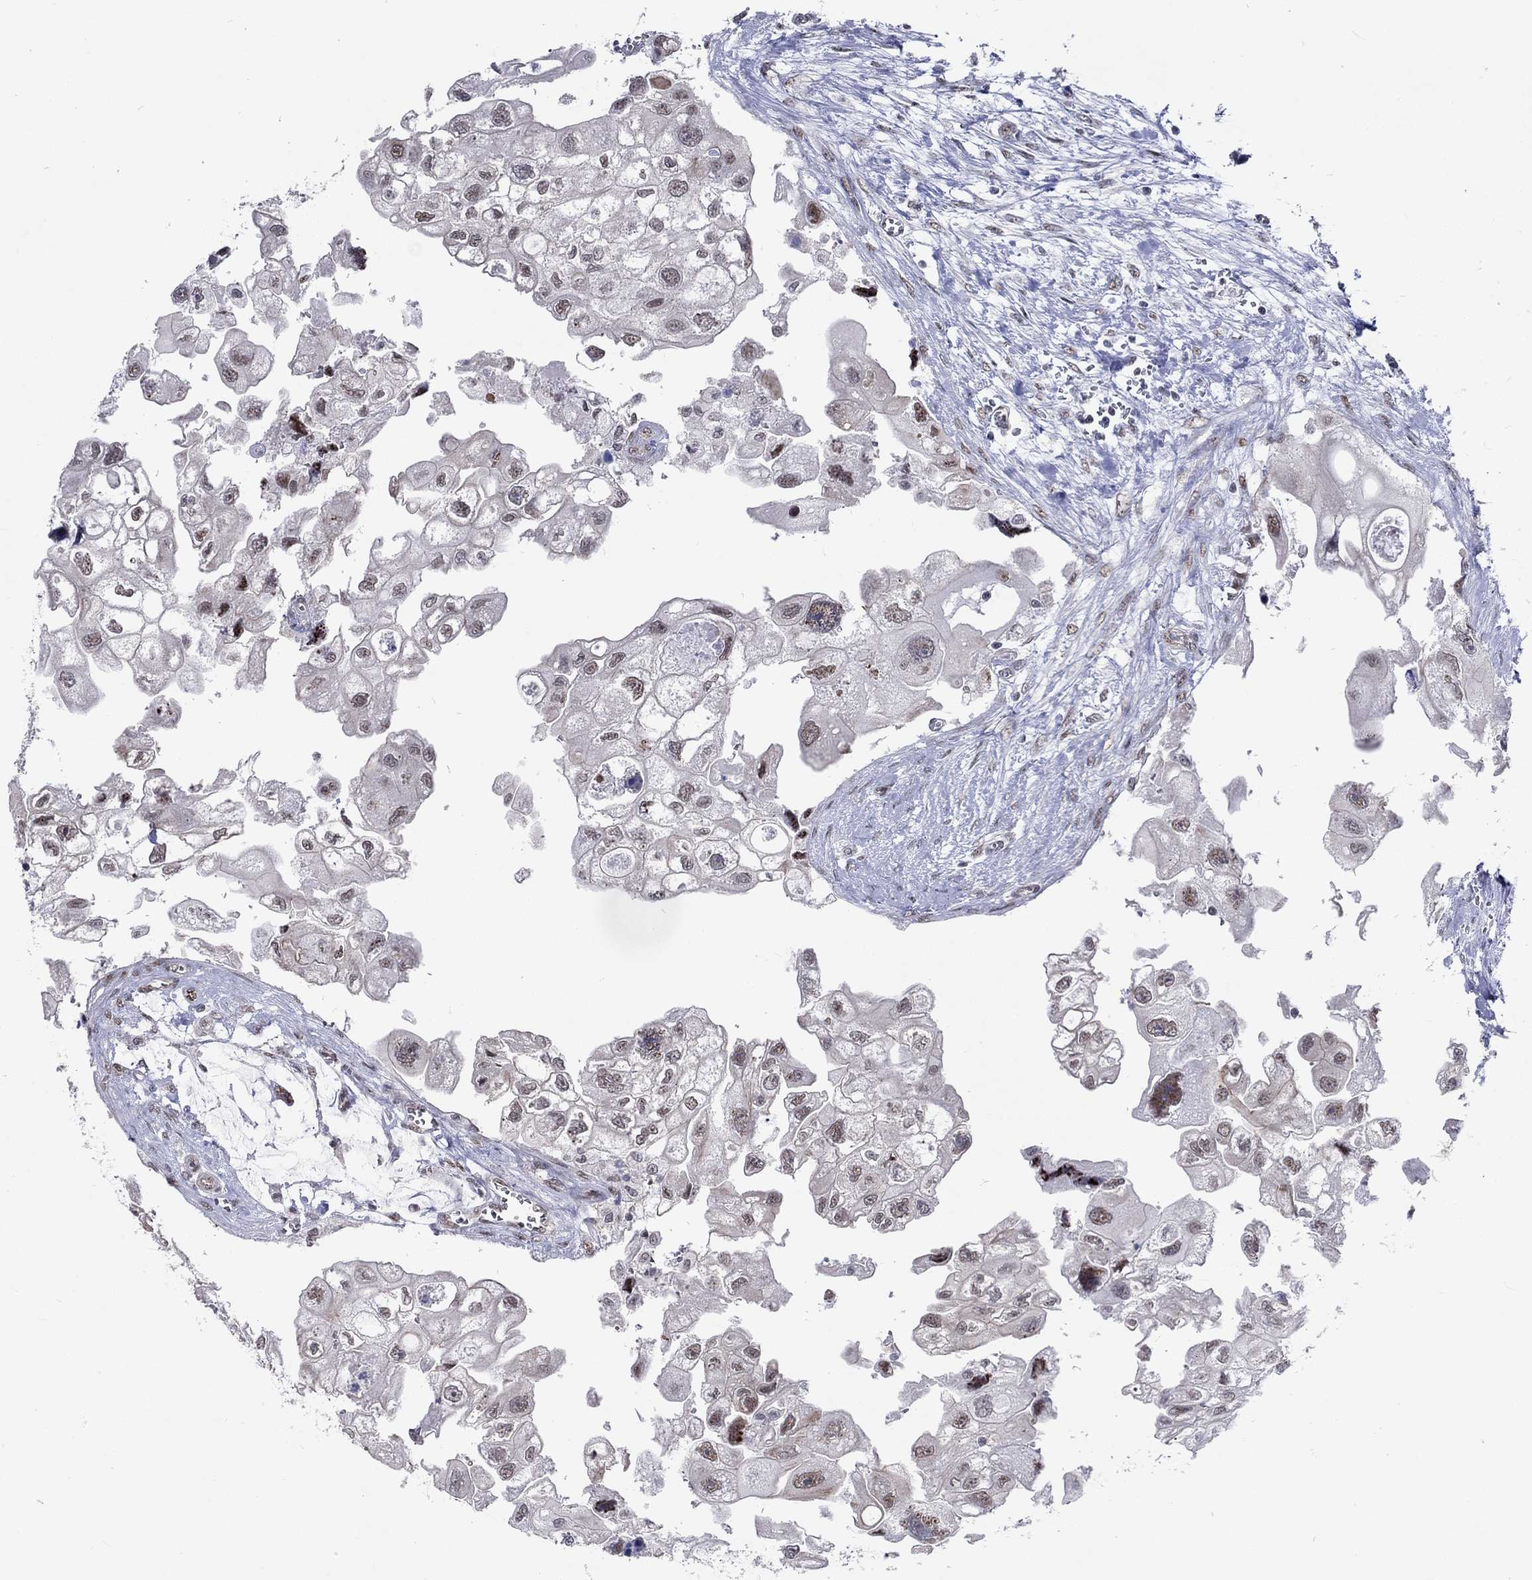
{"staining": {"intensity": "weak", "quantity": "<25%", "location": "nuclear"}, "tissue": "urothelial cancer", "cell_type": "Tumor cells", "image_type": "cancer", "snomed": [{"axis": "morphology", "description": "Urothelial carcinoma, High grade"}, {"axis": "topography", "description": "Urinary bladder"}], "caption": "A micrograph of human urothelial cancer is negative for staining in tumor cells. Brightfield microscopy of IHC stained with DAB (3,3'-diaminobenzidine) (brown) and hematoxylin (blue), captured at high magnification.", "gene": "ZBED1", "patient": {"sex": "male", "age": 59}}